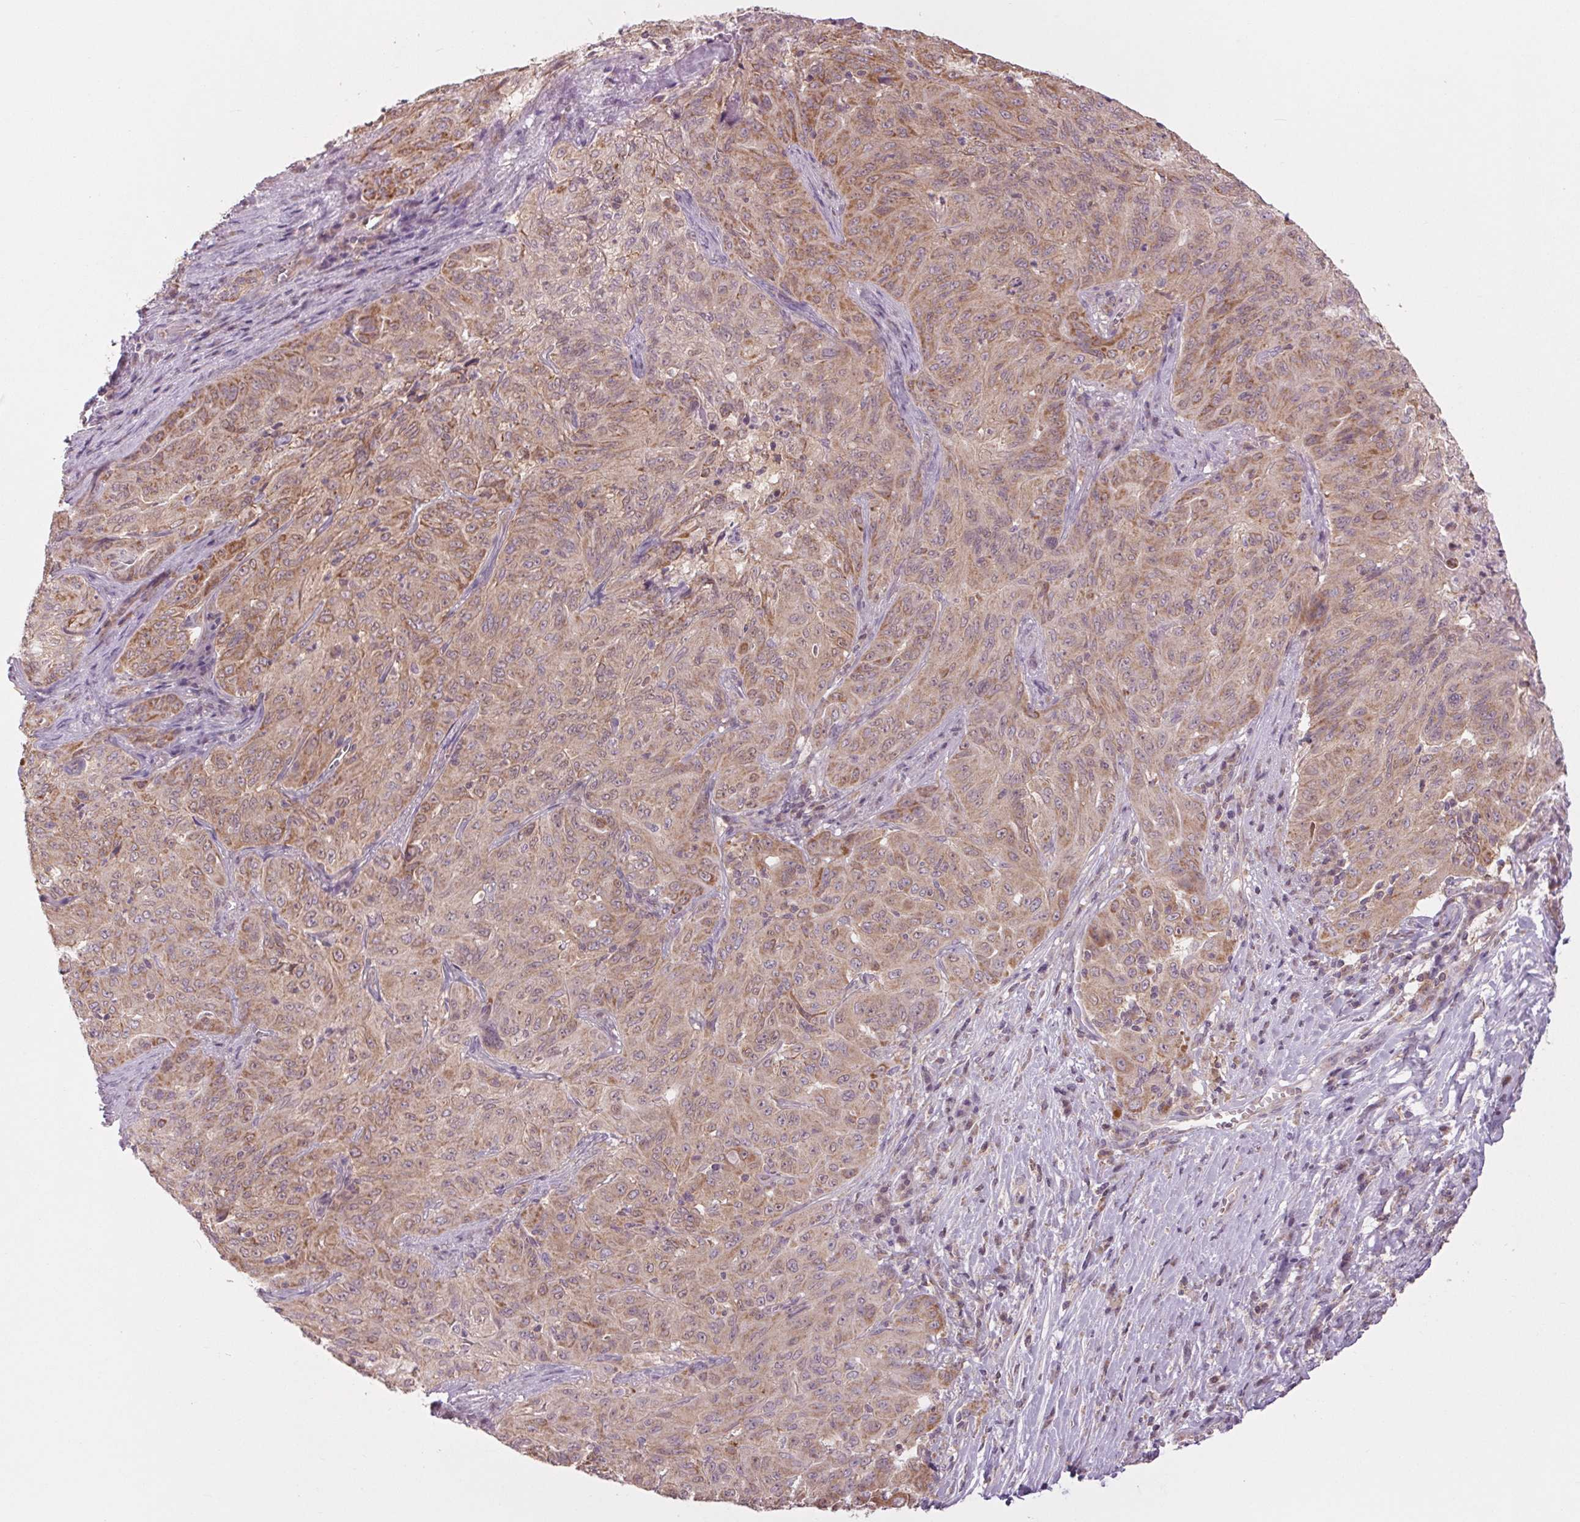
{"staining": {"intensity": "weak", "quantity": ">75%", "location": "cytoplasmic/membranous"}, "tissue": "pancreatic cancer", "cell_type": "Tumor cells", "image_type": "cancer", "snomed": [{"axis": "morphology", "description": "Adenocarcinoma, NOS"}, {"axis": "topography", "description": "Pancreas"}], "caption": "Adenocarcinoma (pancreatic) tissue shows weak cytoplasmic/membranous staining in approximately >75% of tumor cells", "gene": "MAP3K5", "patient": {"sex": "male", "age": 63}}